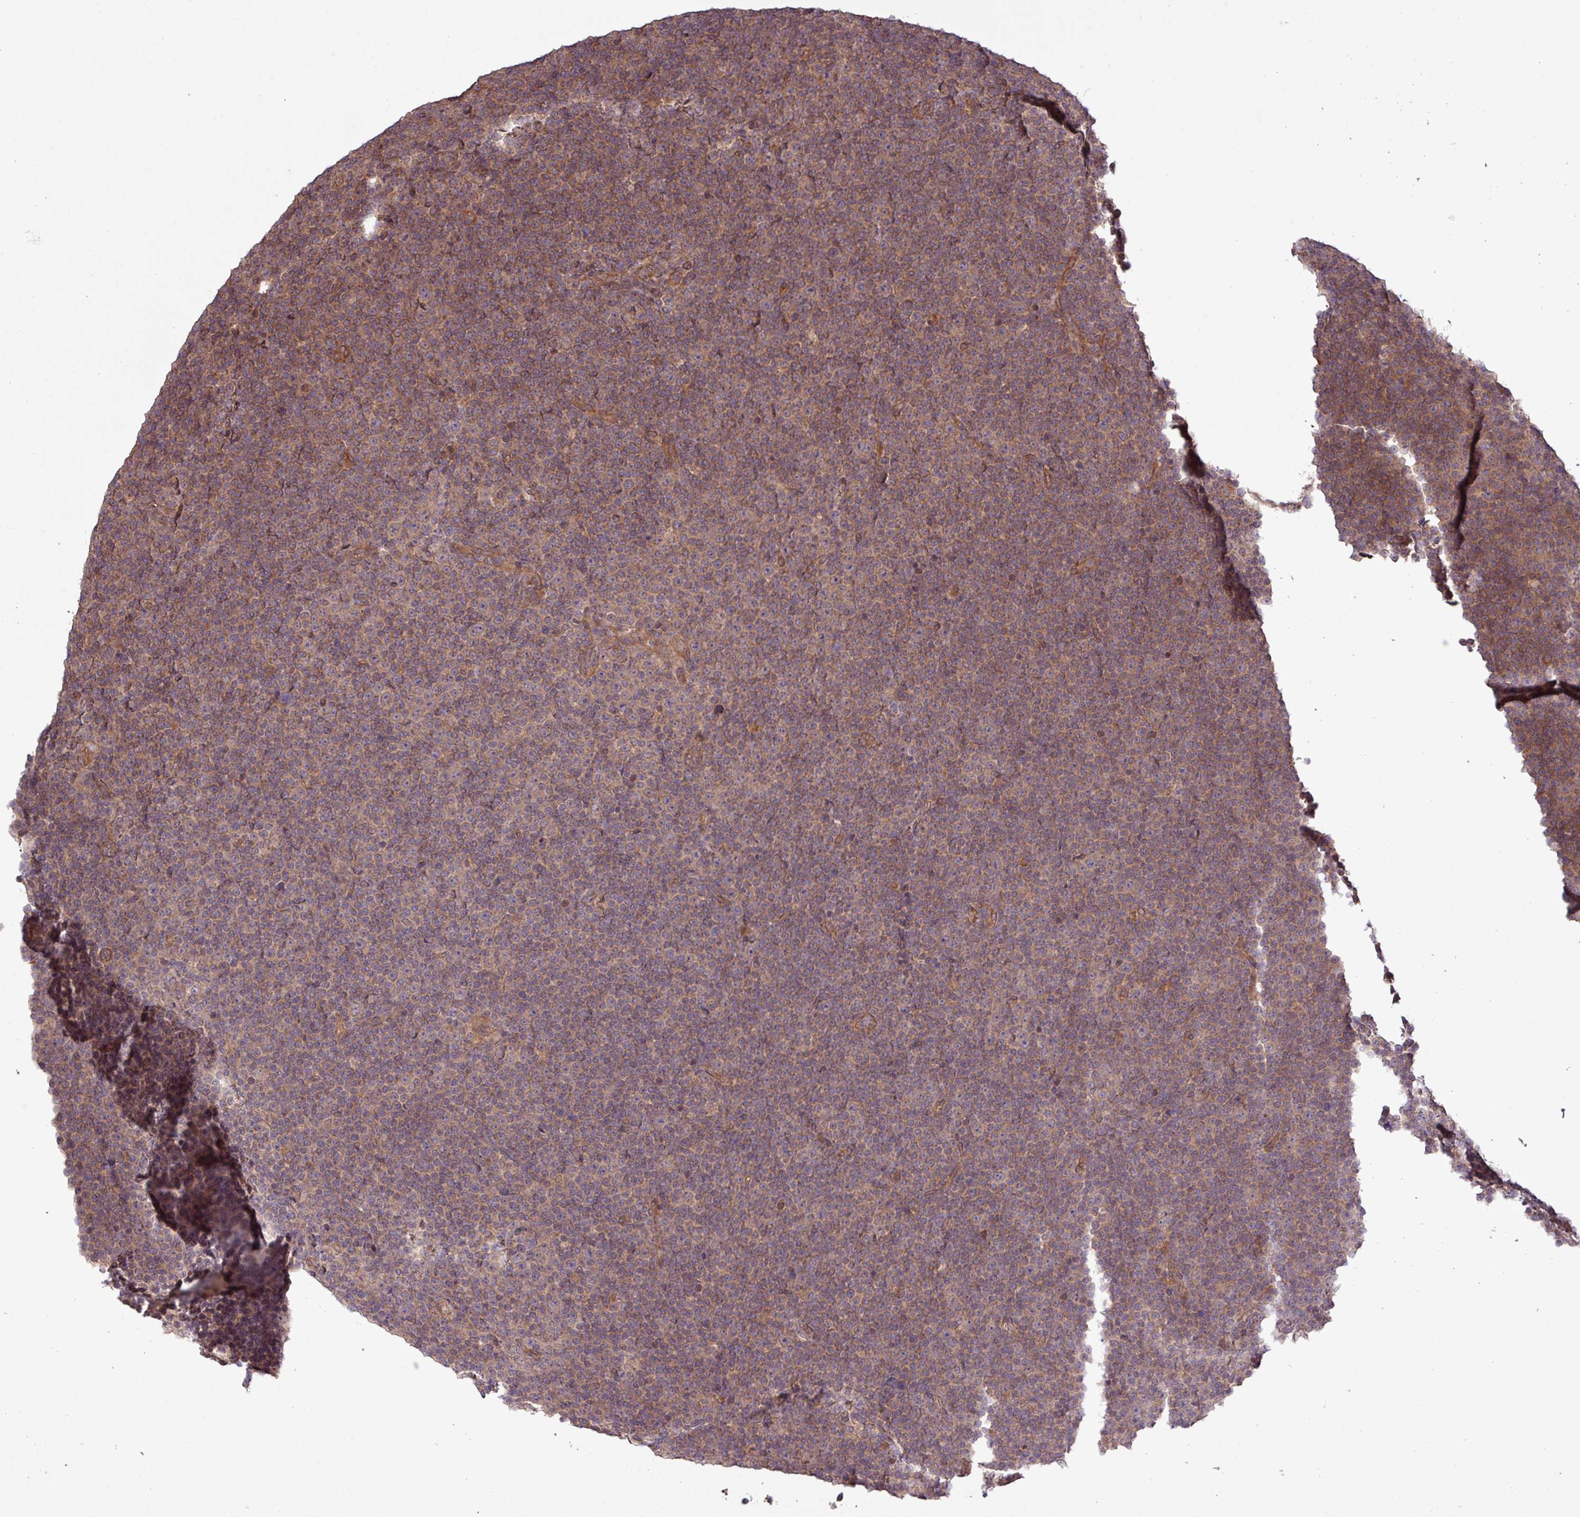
{"staining": {"intensity": "weak", "quantity": ">75%", "location": "cytoplasmic/membranous"}, "tissue": "lymphoma", "cell_type": "Tumor cells", "image_type": "cancer", "snomed": [{"axis": "morphology", "description": "Malignant lymphoma, non-Hodgkin's type, Low grade"}, {"axis": "topography", "description": "Lymph node"}], "caption": "Immunohistochemical staining of low-grade malignant lymphoma, non-Hodgkin's type demonstrates low levels of weak cytoplasmic/membranous staining in about >75% of tumor cells.", "gene": "TRABD2A", "patient": {"sex": "female", "age": 67}}